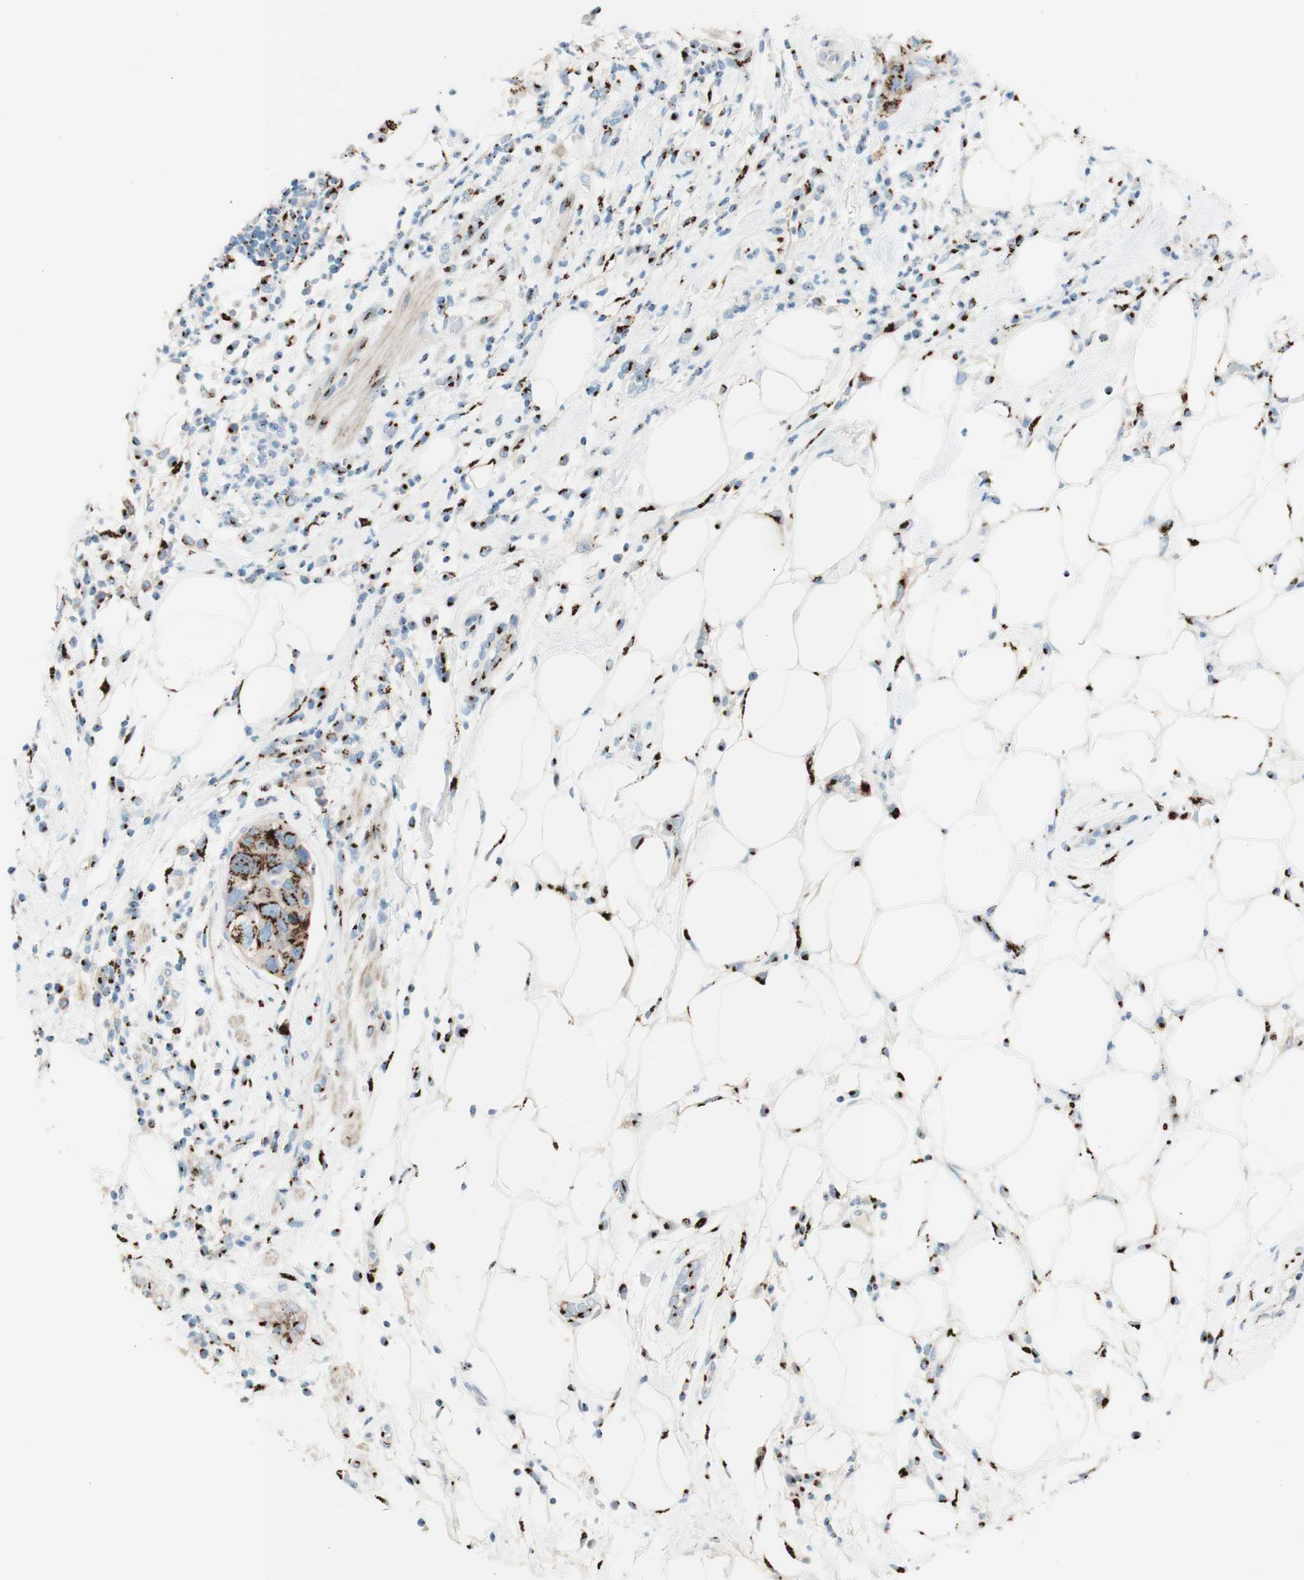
{"staining": {"intensity": "strong", "quantity": ">75%", "location": "cytoplasmic/membranous"}, "tissue": "pancreatic cancer", "cell_type": "Tumor cells", "image_type": "cancer", "snomed": [{"axis": "morphology", "description": "Adenocarcinoma, NOS"}, {"axis": "topography", "description": "Pancreas"}], "caption": "A brown stain highlights strong cytoplasmic/membranous positivity of a protein in human pancreatic cancer tumor cells.", "gene": "GOLGB1", "patient": {"sex": "female", "age": 71}}